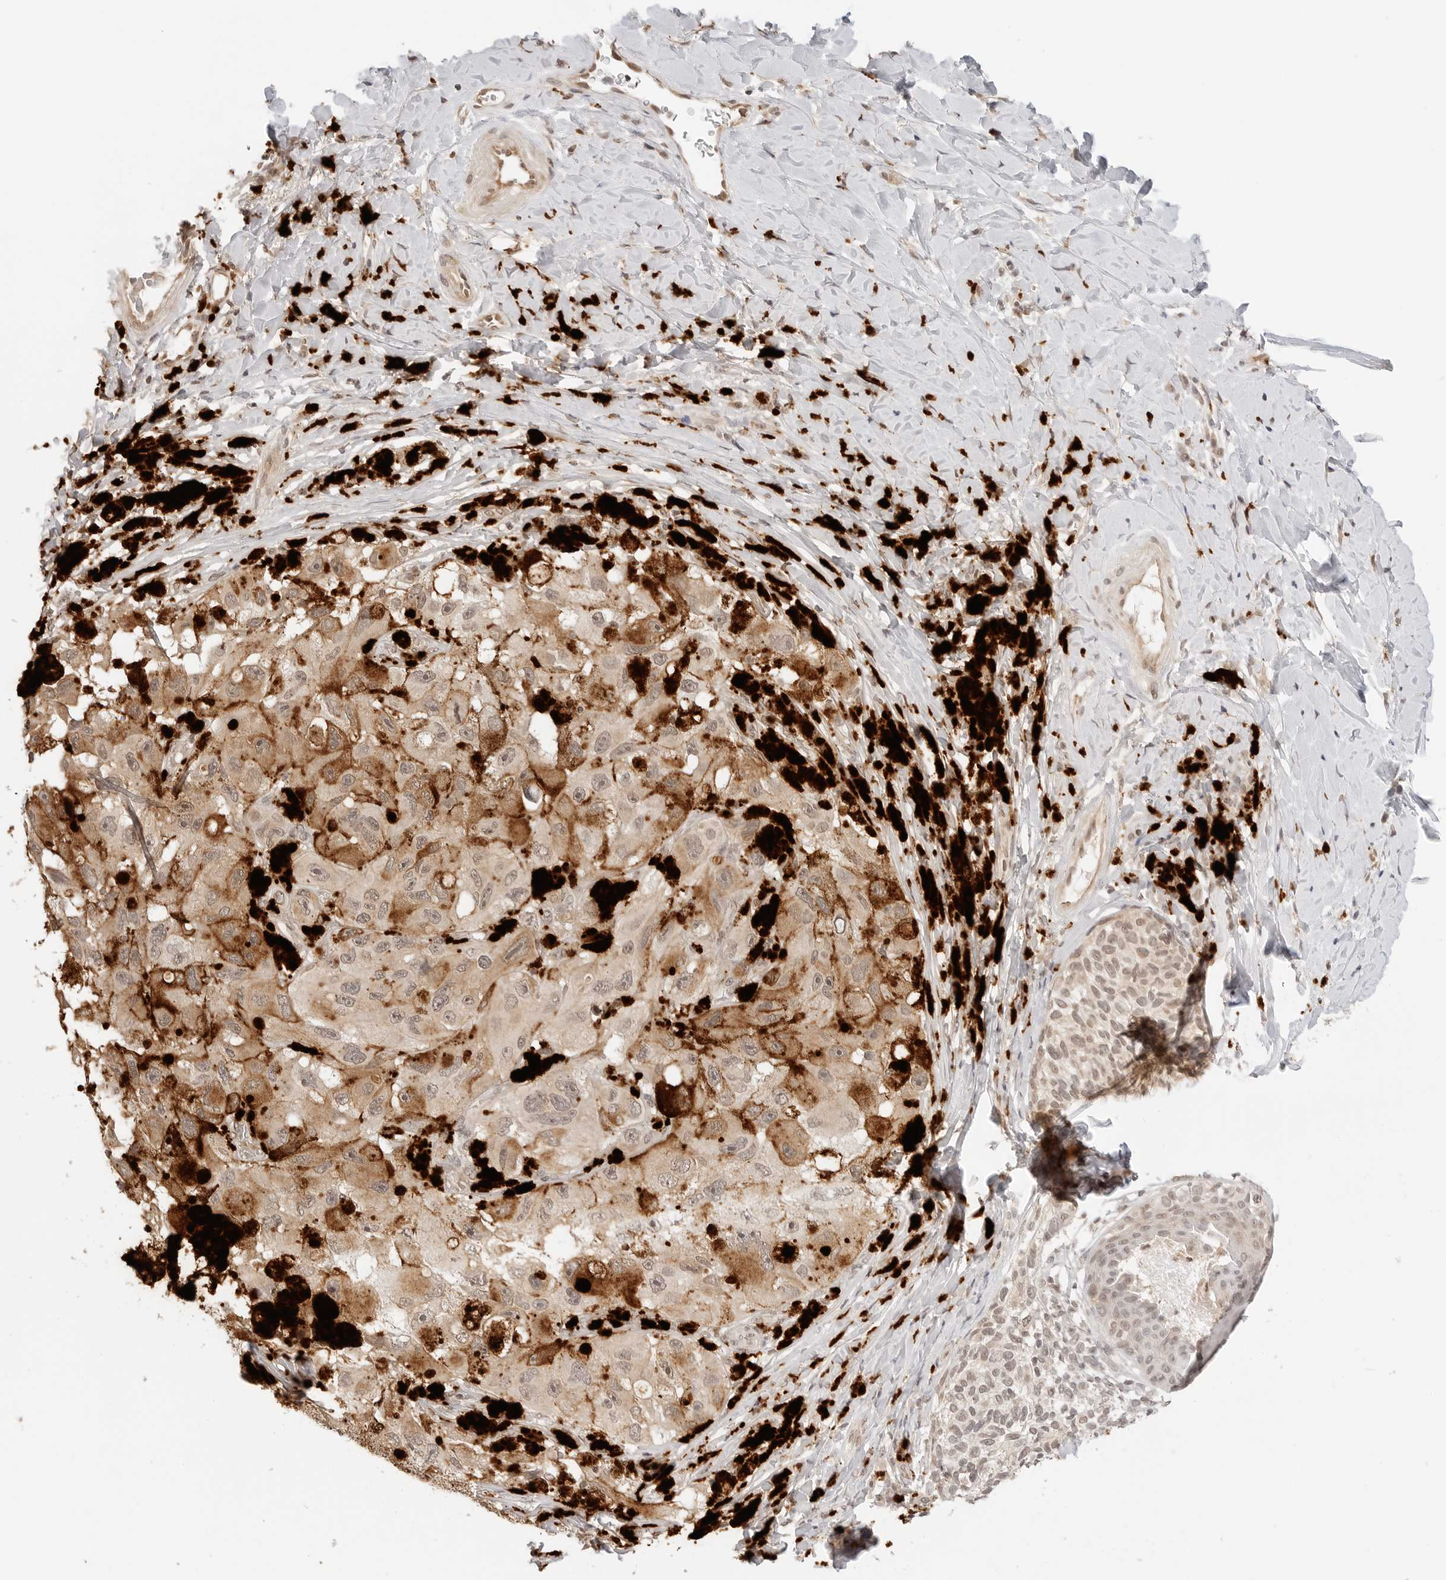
{"staining": {"intensity": "moderate", "quantity": ">75%", "location": "cytoplasmic/membranous,nuclear"}, "tissue": "melanoma", "cell_type": "Tumor cells", "image_type": "cancer", "snomed": [{"axis": "morphology", "description": "Malignant melanoma, NOS"}, {"axis": "topography", "description": "Skin"}], "caption": "Melanoma stained with a protein marker reveals moderate staining in tumor cells.", "gene": "GPR34", "patient": {"sex": "female", "age": 73}}